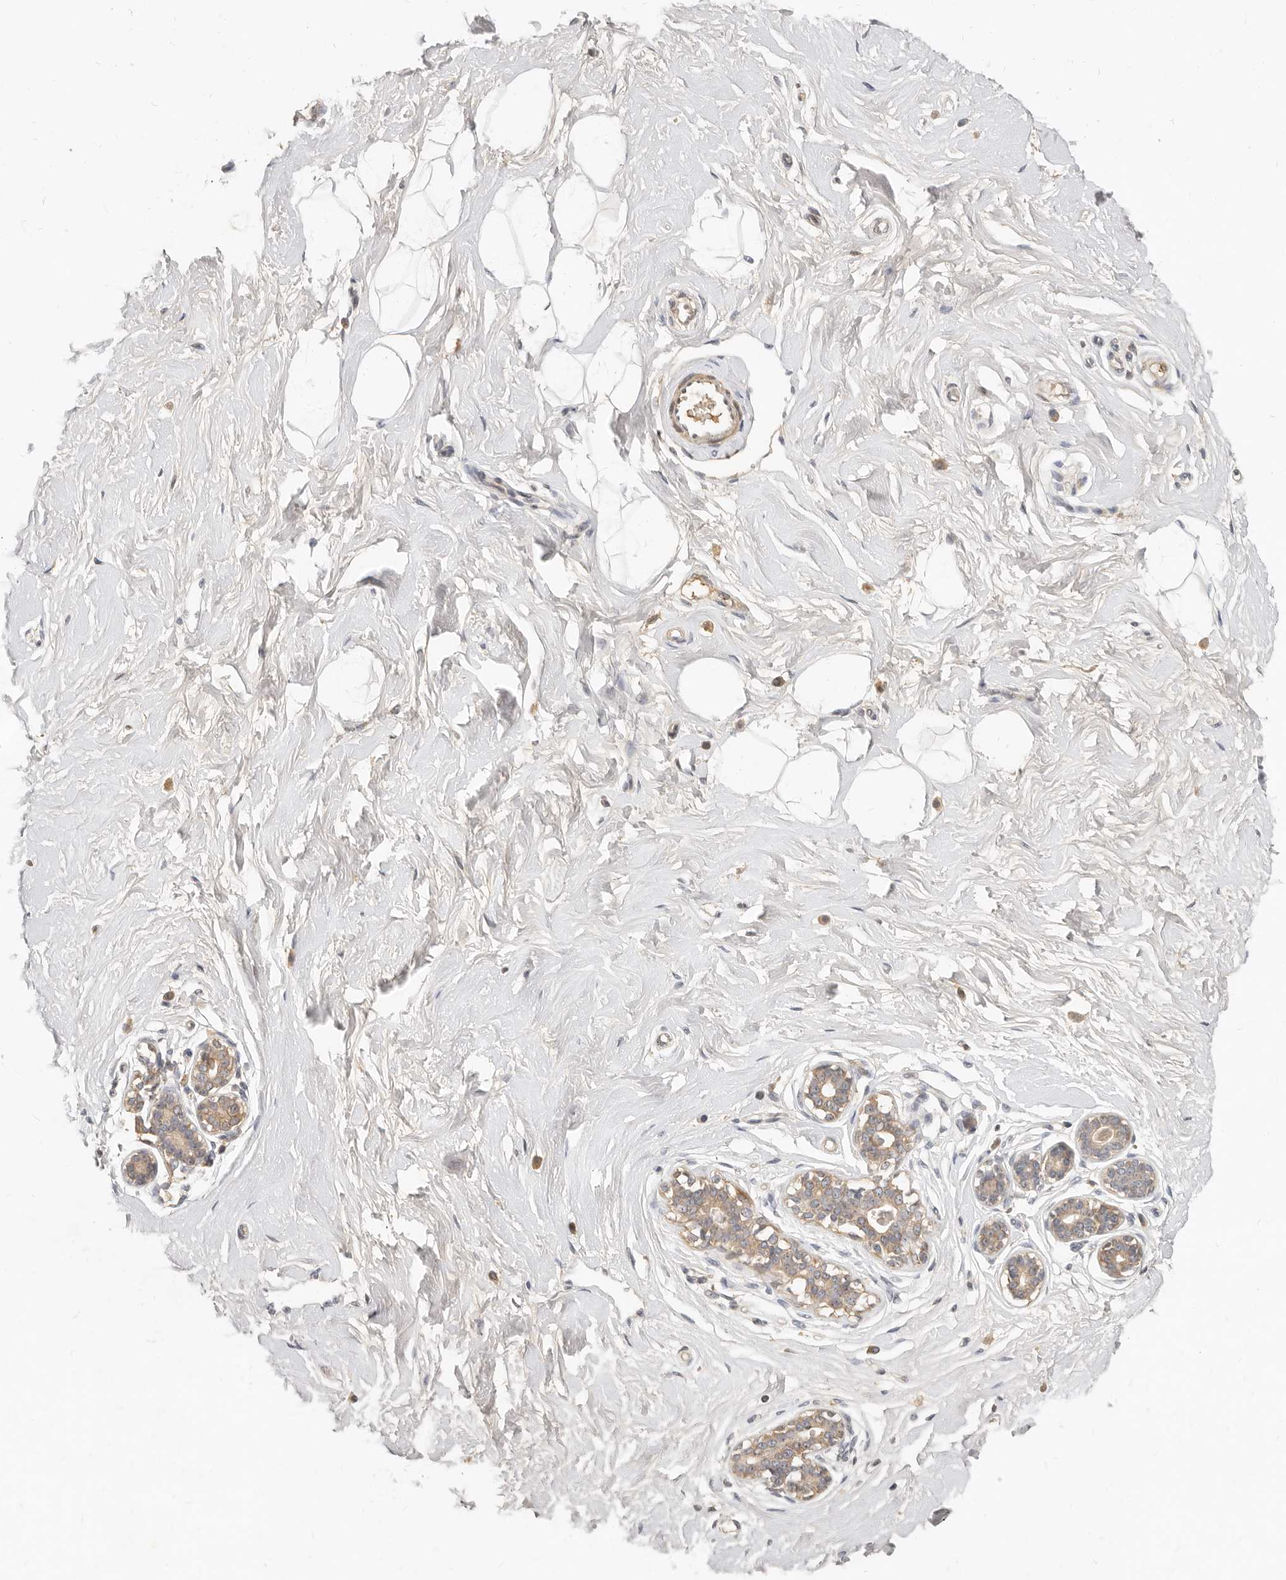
{"staining": {"intensity": "negative", "quantity": "none", "location": "none"}, "tissue": "breast", "cell_type": "Adipocytes", "image_type": "normal", "snomed": [{"axis": "morphology", "description": "Normal tissue, NOS"}, {"axis": "morphology", "description": "Adenoma, NOS"}, {"axis": "topography", "description": "Breast"}], "caption": "High power microscopy histopathology image of an immunohistochemistry histopathology image of unremarkable breast, revealing no significant staining in adipocytes. (Immunohistochemistry (ihc), brightfield microscopy, high magnification).", "gene": "MICALL2", "patient": {"sex": "female", "age": 23}}